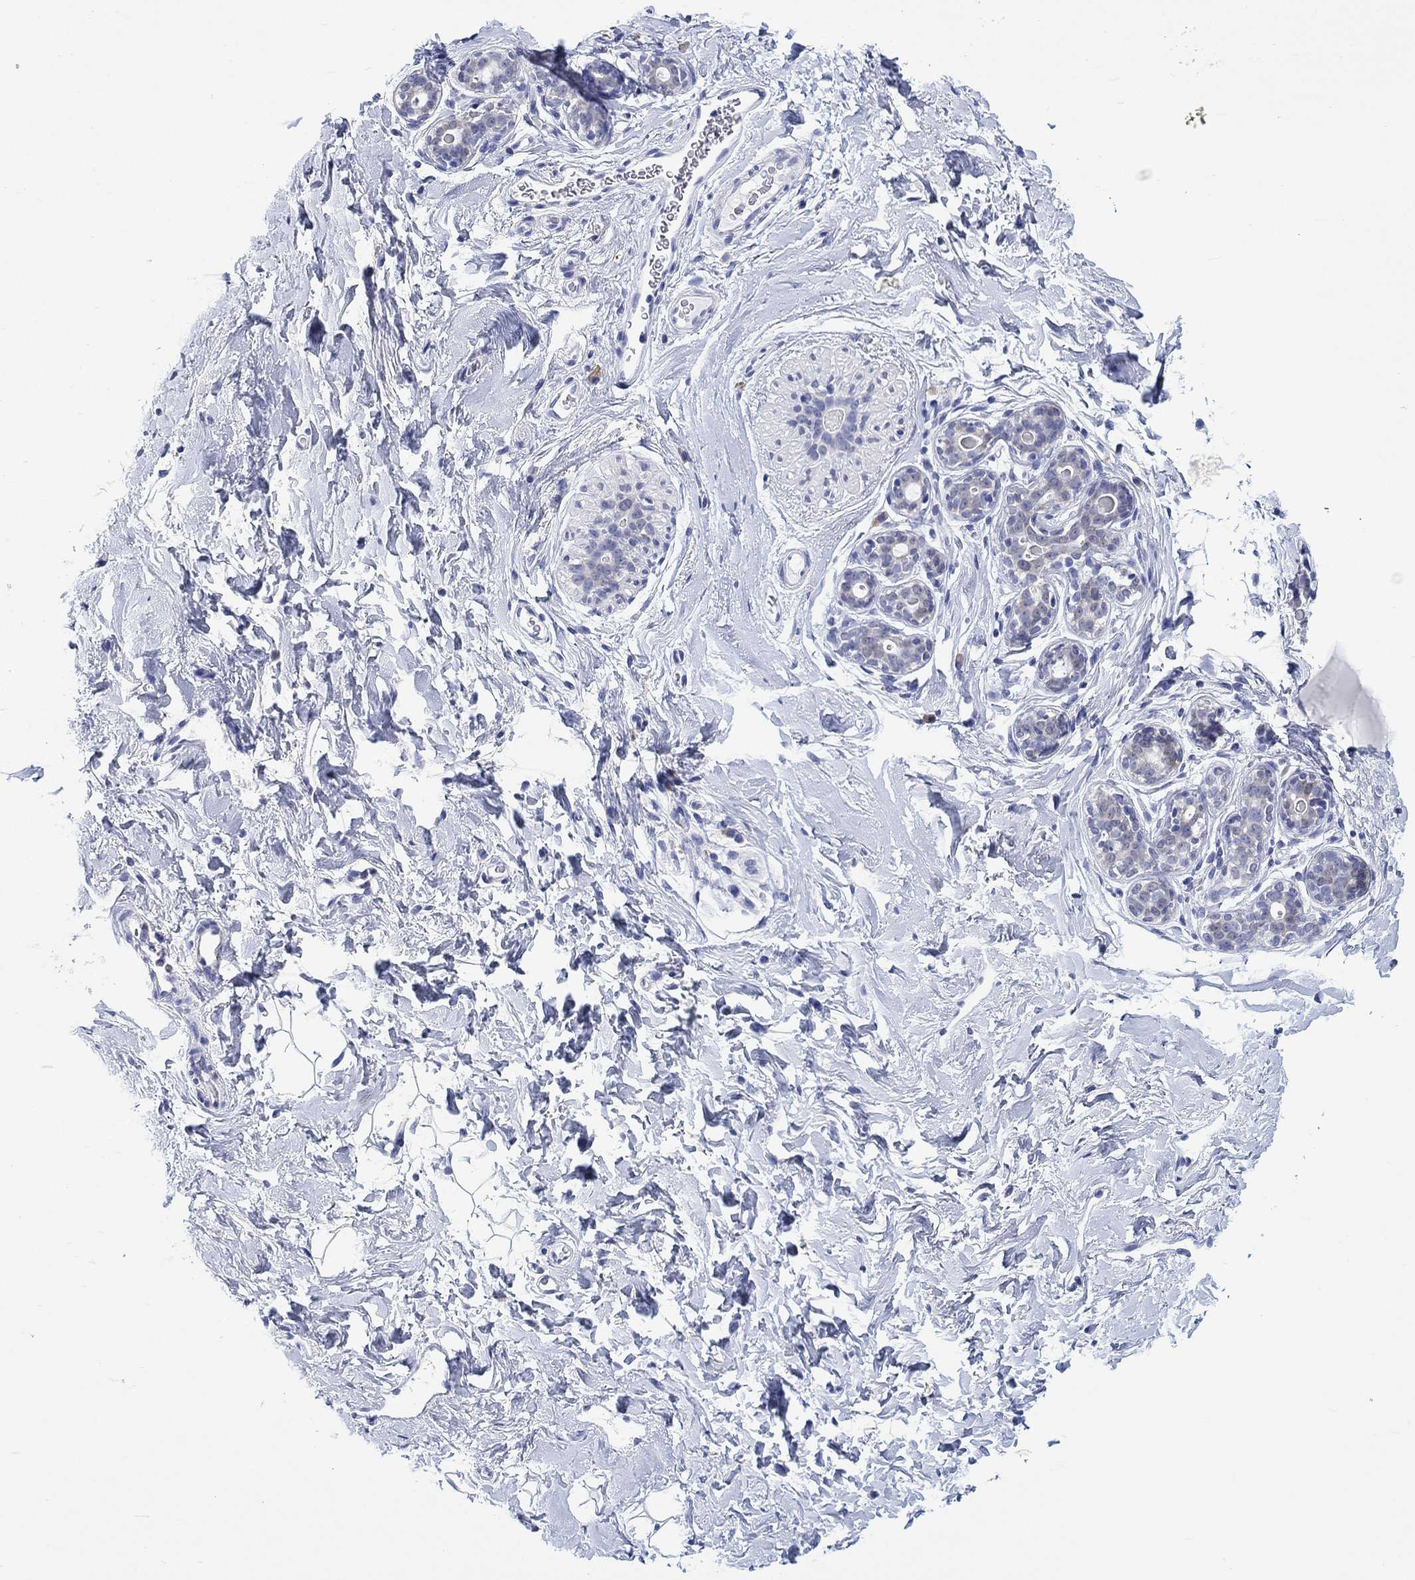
{"staining": {"intensity": "negative", "quantity": "none", "location": "none"}, "tissue": "breast", "cell_type": "Adipocytes", "image_type": "normal", "snomed": [{"axis": "morphology", "description": "Normal tissue, NOS"}, {"axis": "topography", "description": "Breast"}], "caption": "Immunohistochemistry (IHC) histopathology image of unremarkable breast: breast stained with DAB (3,3'-diaminobenzidine) reveals no significant protein staining in adipocytes.", "gene": "MSI1", "patient": {"sex": "female", "age": 43}}